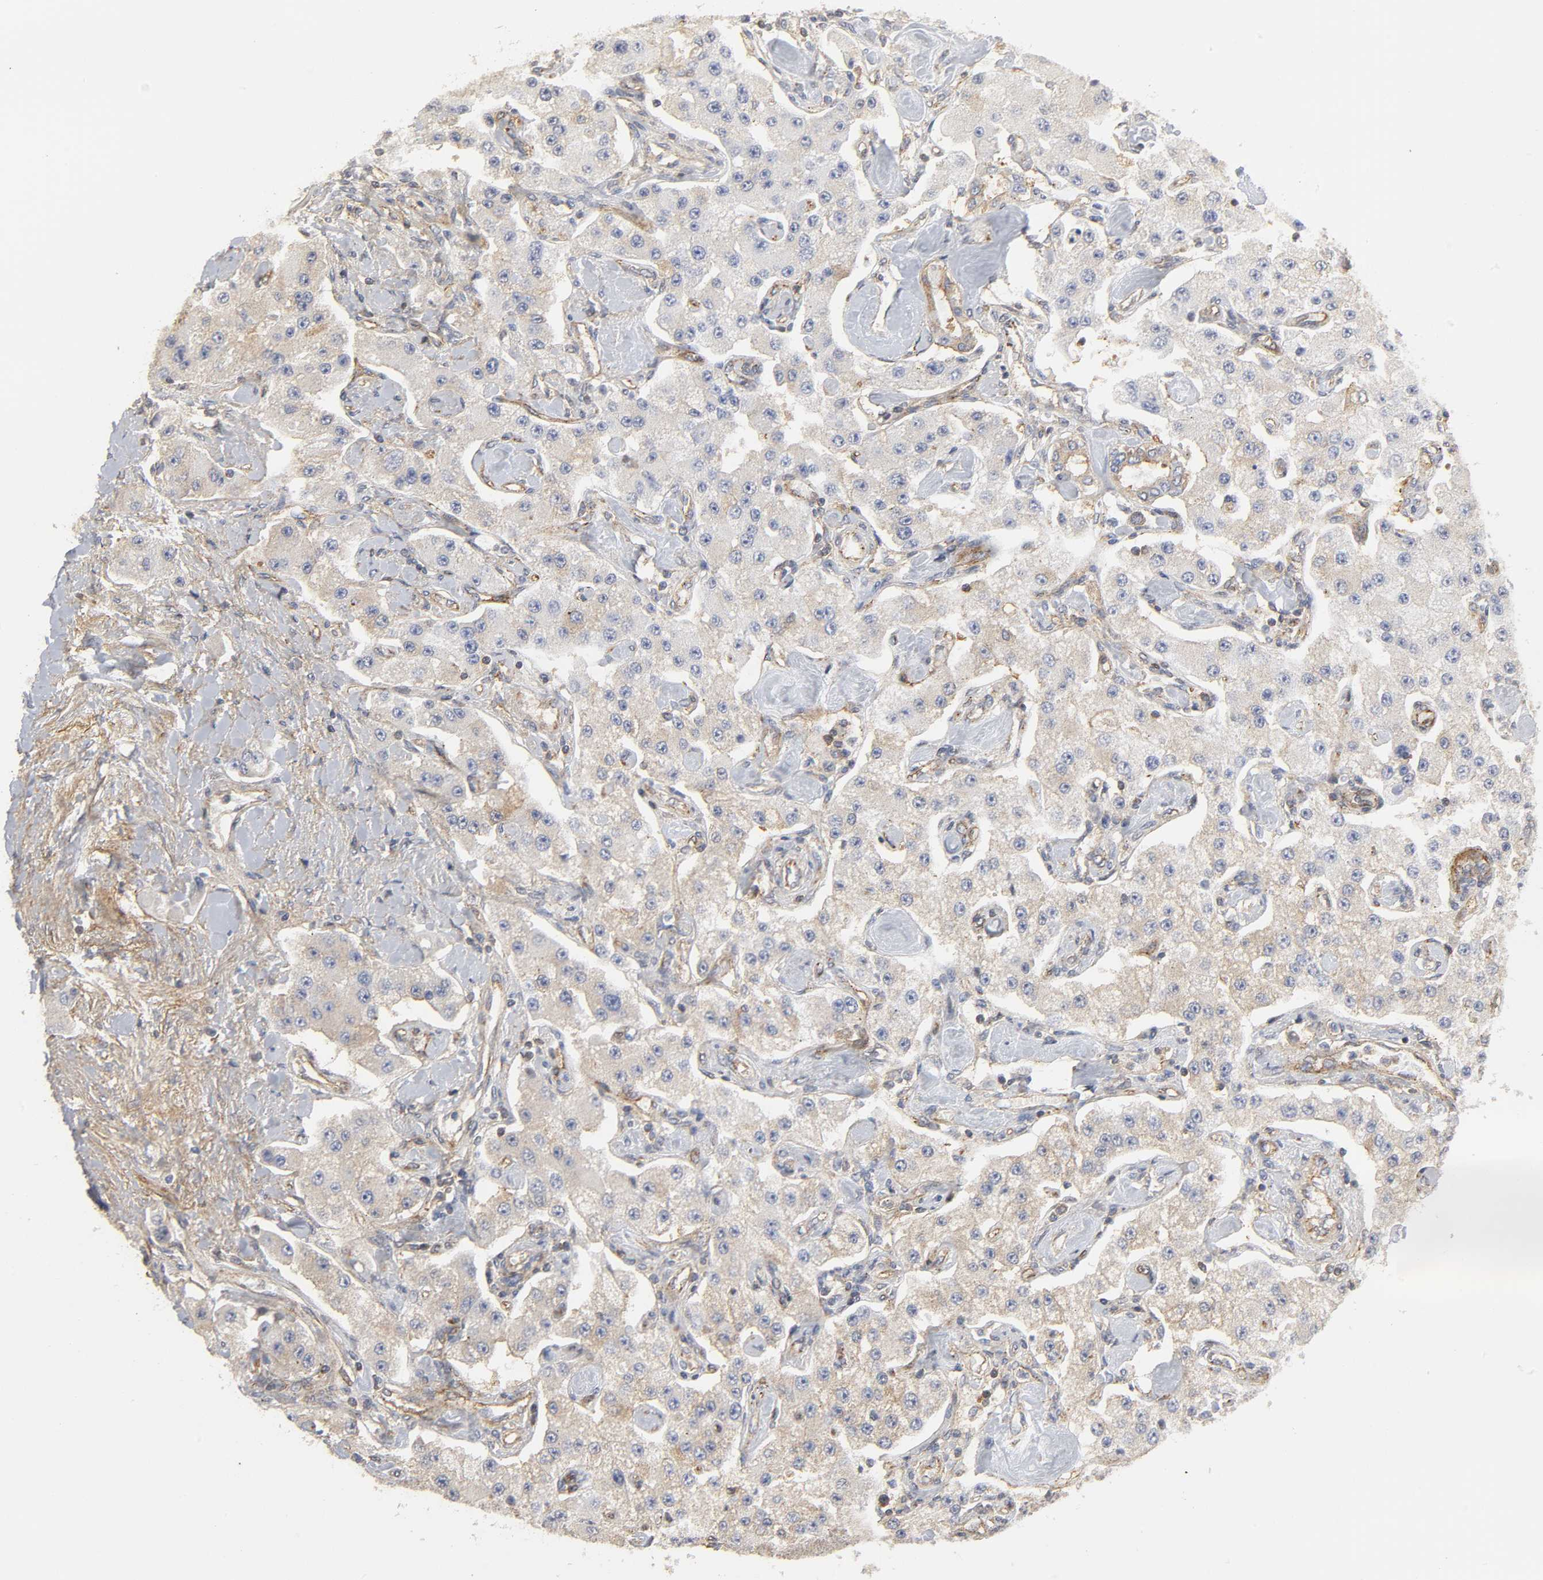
{"staining": {"intensity": "moderate", "quantity": "25%-75%", "location": "cytoplasmic/membranous"}, "tissue": "carcinoid", "cell_type": "Tumor cells", "image_type": "cancer", "snomed": [{"axis": "morphology", "description": "Carcinoid, malignant, NOS"}, {"axis": "topography", "description": "Pancreas"}], "caption": "About 25%-75% of tumor cells in human malignant carcinoid demonstrate moderate cytoplasmic/membranous protein expression as visualized by brown immunohistochemical staining.", "gene": "SH3GLB1", "patient": {"sex": "male", "age": 41}}